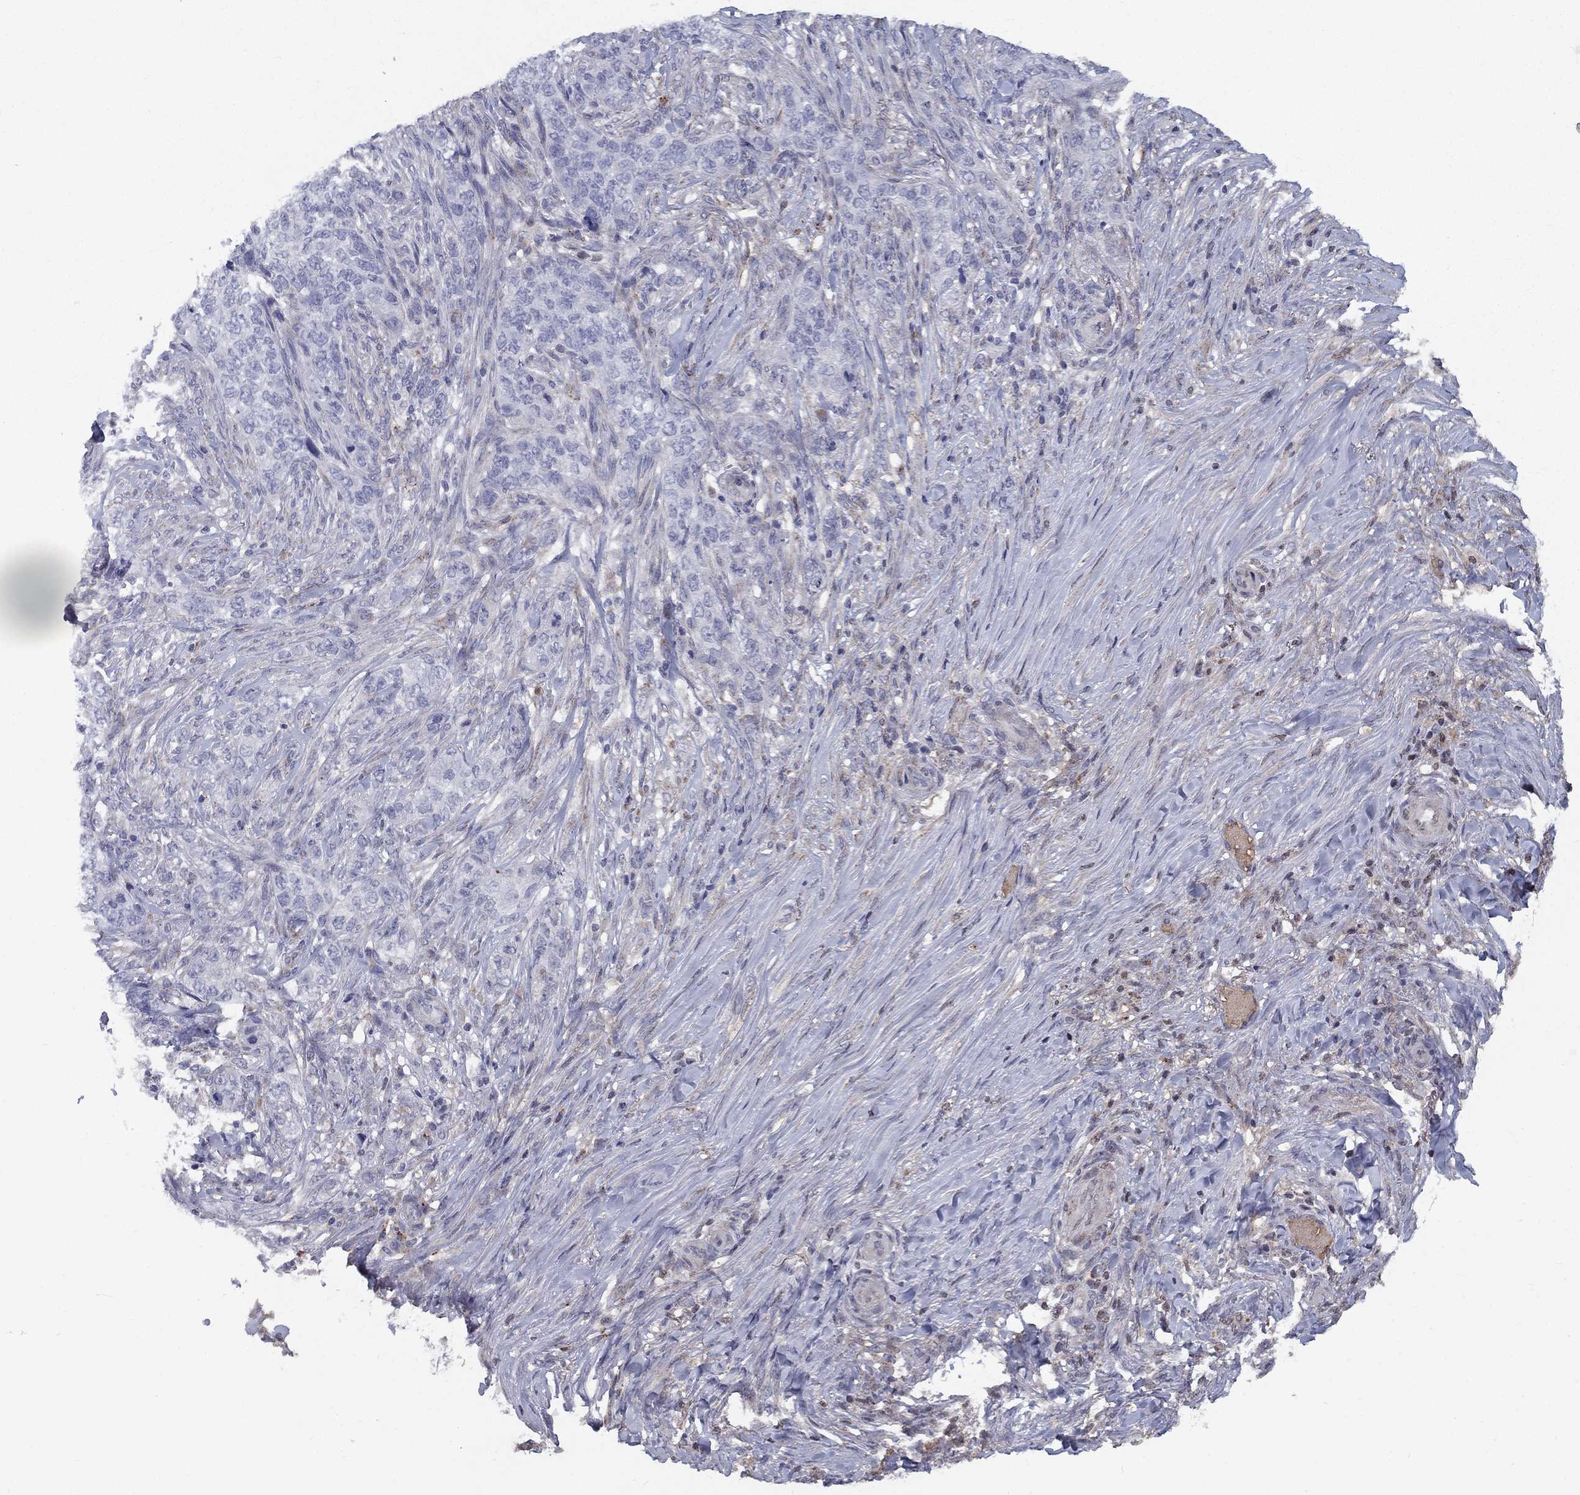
{"staining": {"intensity": "negative", "quantity": "none", "location": "none"}, "tissue": "skin cancer", "cell_type": "Tumor cells", "image_type": "cancer", "snomed": [{"axis": "morphology", "description": "Basal cell carcinoma"}, {"axis": "topography", "description": "Skin"}], "caption": "A histopathology image of human skin cancer (basal cell carcinoma) is negative for staining in tumor cells. Brightfield microscopy of immunohistochemistry (IHC) stained with DAB (brown) and hematoxylin (blue), captured at high magnification.", "gene": "EPDR1", "patient": {"sex": "female", "age": 69}}